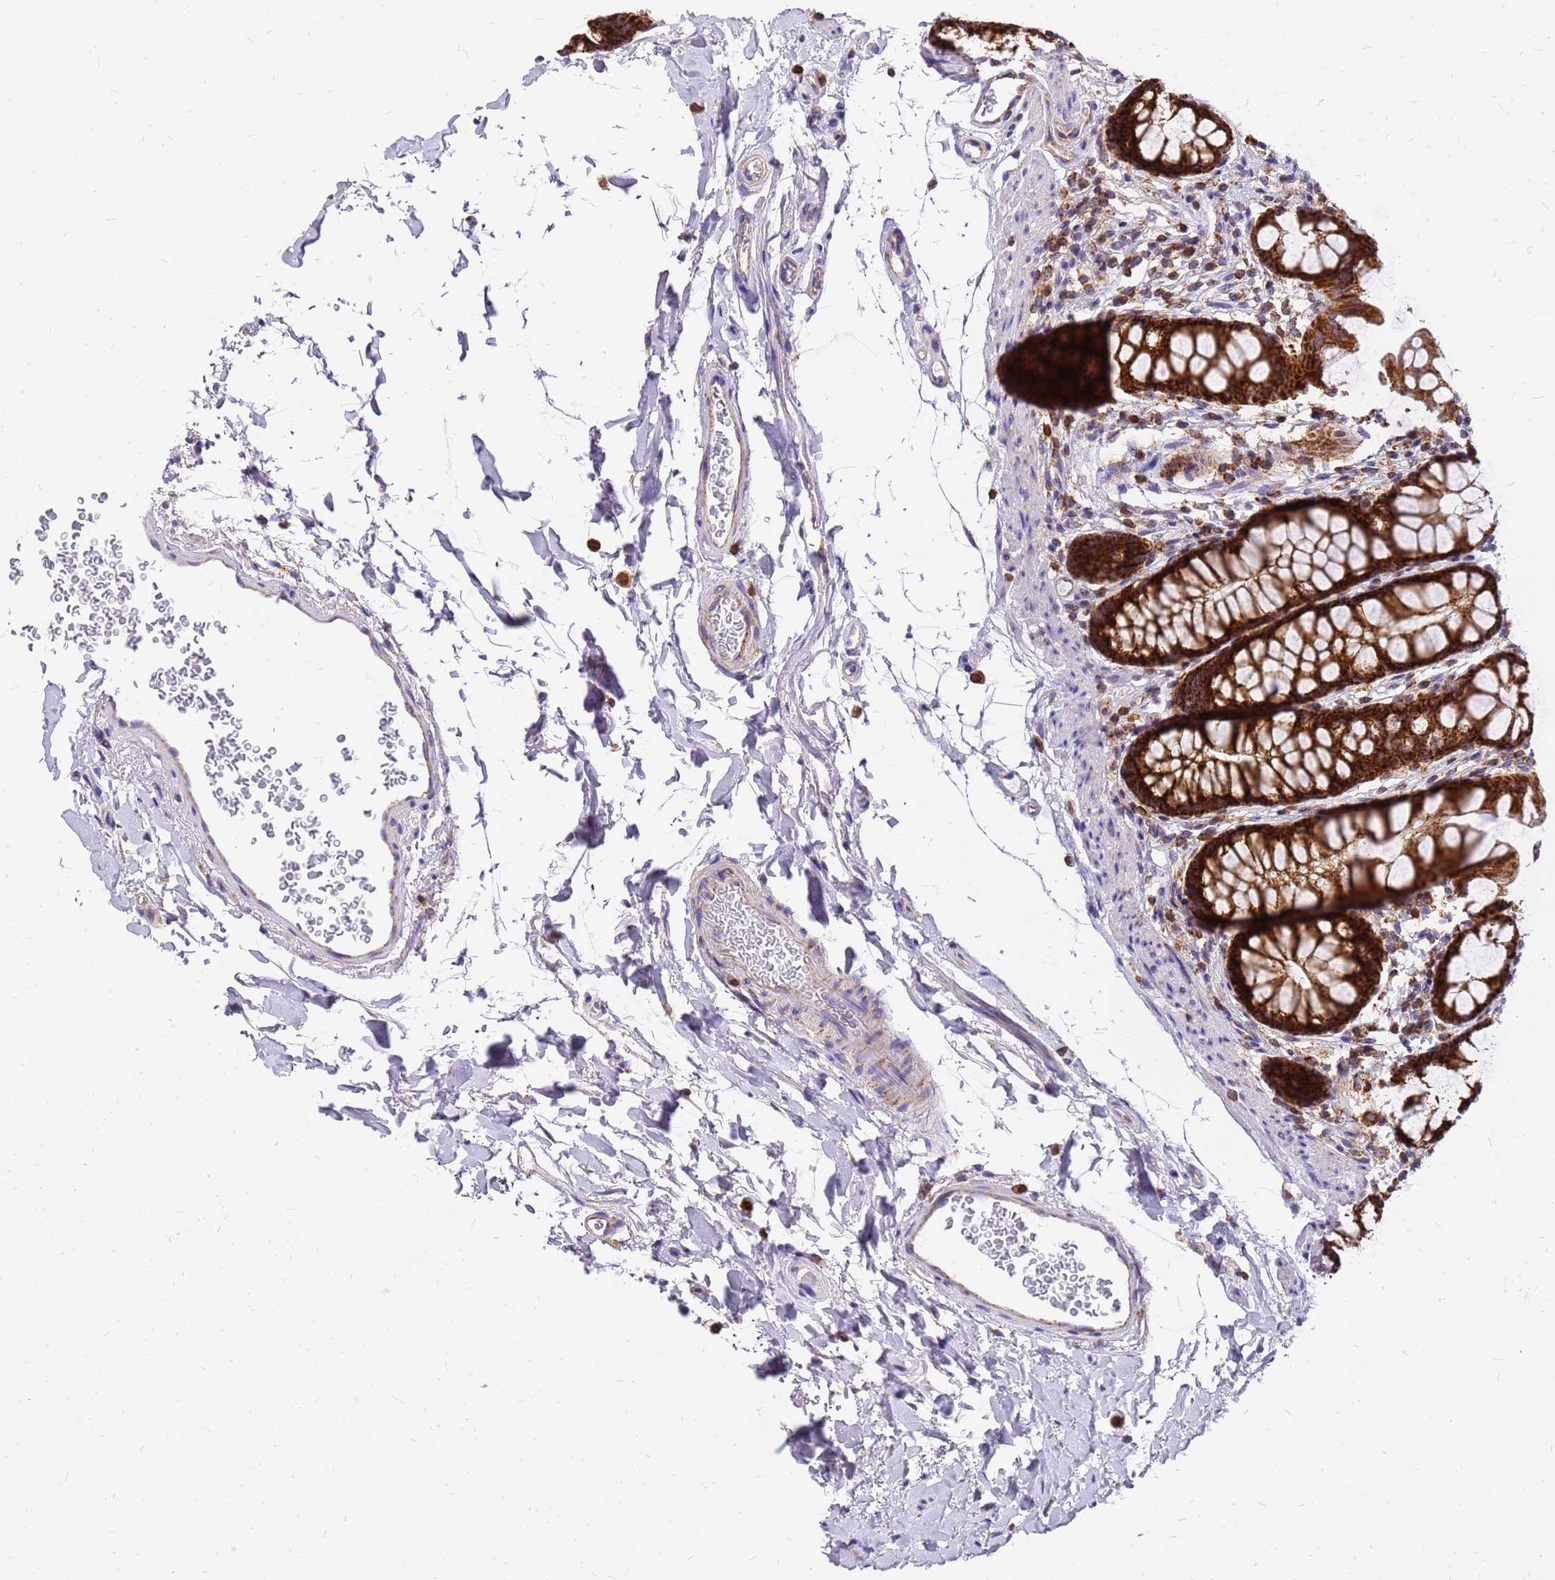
{"staining": {"intensity": "strong", "quantity": ">75%", "location": "cytoplasmic/membranous"}, "tissue": "rectum", "cell_type": "Glandular cells", "image_type": "normal", "snomed": [{"axis": "morphology", "description": "Normal tissue, NOS"}, {"axis": "topography", "description": "Rectum"}], "caption": "Protein expression analysis of benign human rectum reveals strong cytoplasmic/membranous staining in approximately >75% of glandular cells. (IHC, brightfield microscopy, high magnification).", "gene": "MRPS26", "patient": {"sex": "female", "age": 65}}